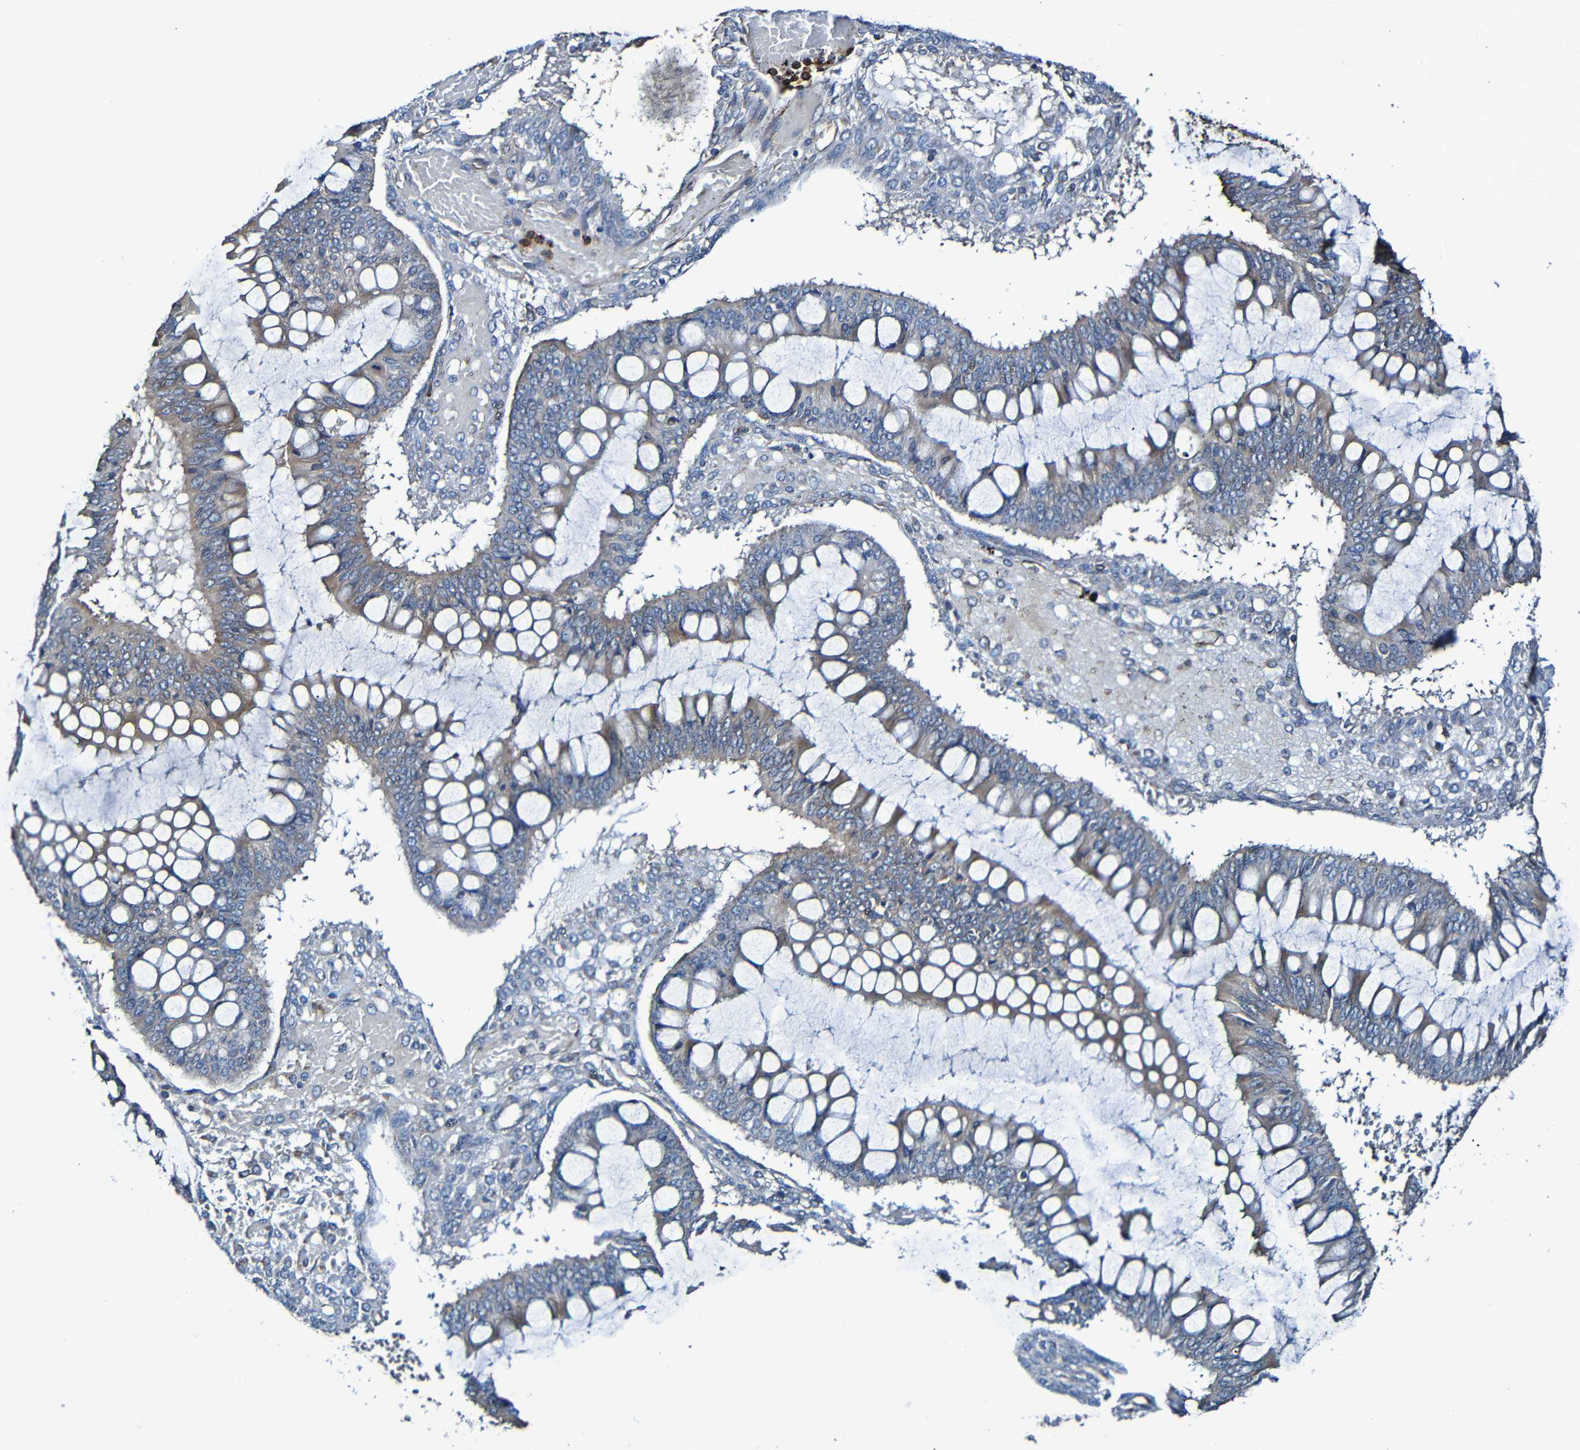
{"staining": {"intensity": "moderate", "quantity": ">75%", "location": "cytoplasmic/membranous"}, "tissue": "ovarian cancer", "cell_type": "Tumor cells", "image_type": "cancer", "snomed": [{"axis": "morphology", "description": "Cystadenocarcinoma, mucinous, NOS"}, {"axis": "topography", "description": "Ovary"}], "caption": "The image shows immunohistochemical staining of ovarian cancer (mucinous cystadenocarcinoma). There is moderate cytoplasmic/membranous positivity is present in about >75% of tumor cells.", "gene": "ADAM15", "patient": {"sex": "female", "age": 73}}